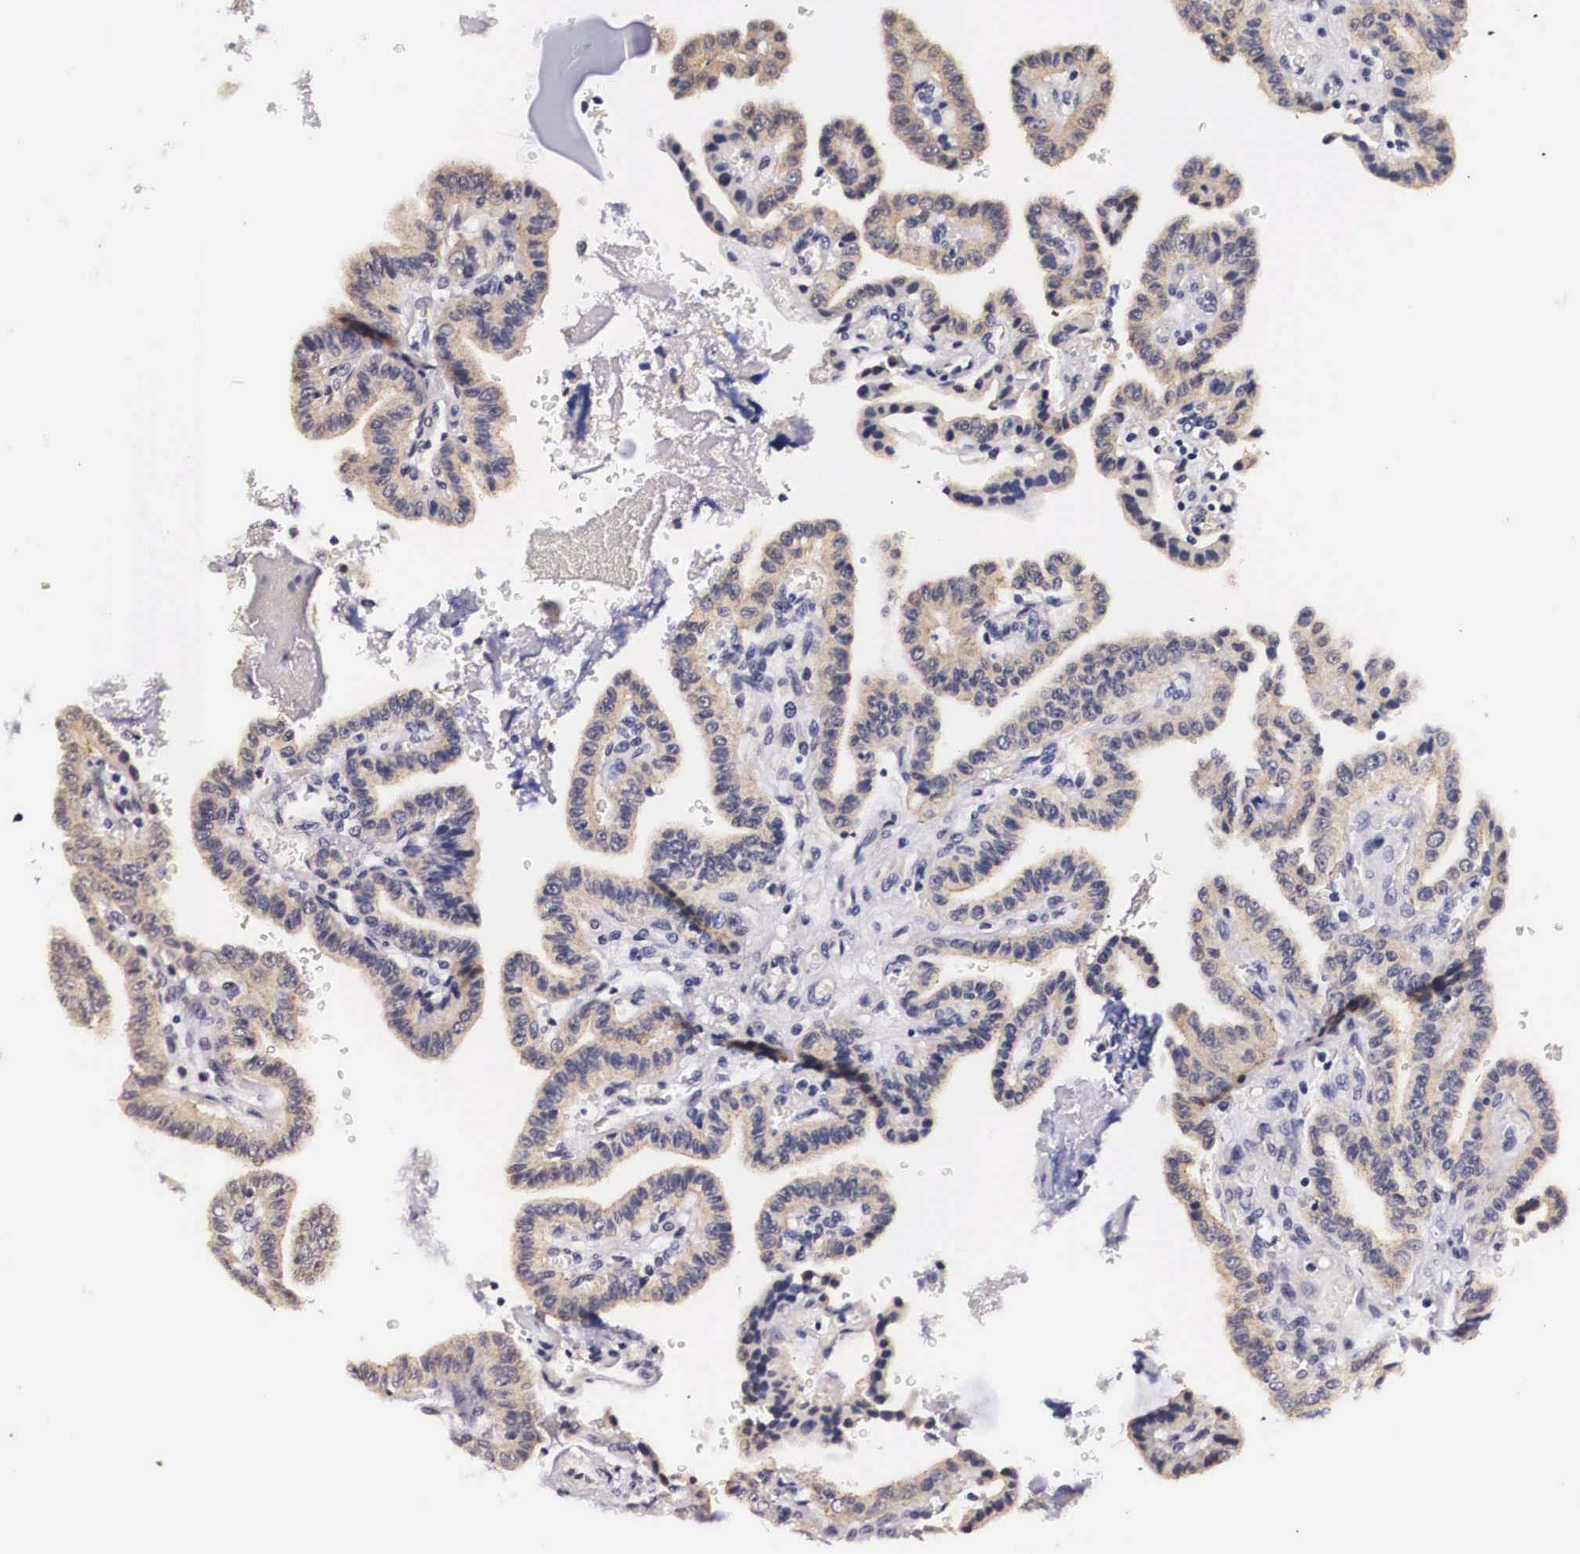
{"staining": {"intensity": "weak", "quantity": "25%-75%", "location": "cytoplasmic/membranous"}, "tissue": "thyroid cancer", "cell_type": "Tumor cells", "image_type": "cancer", "snomed": [{"axis": "morphology", "description": "Papillary adenocarcinoma, NOS"}, {"axis": "topography", "description": "Thyroid gland"}], "caption": "There is low levels of weak cytoplasmic/membranous expression in tumor cells of thyroid cancer, as demonstrated by immunohistochemical staining (brown color).", "gene": "PHETA2", "patient": {"sex": "male", "age": 87}}